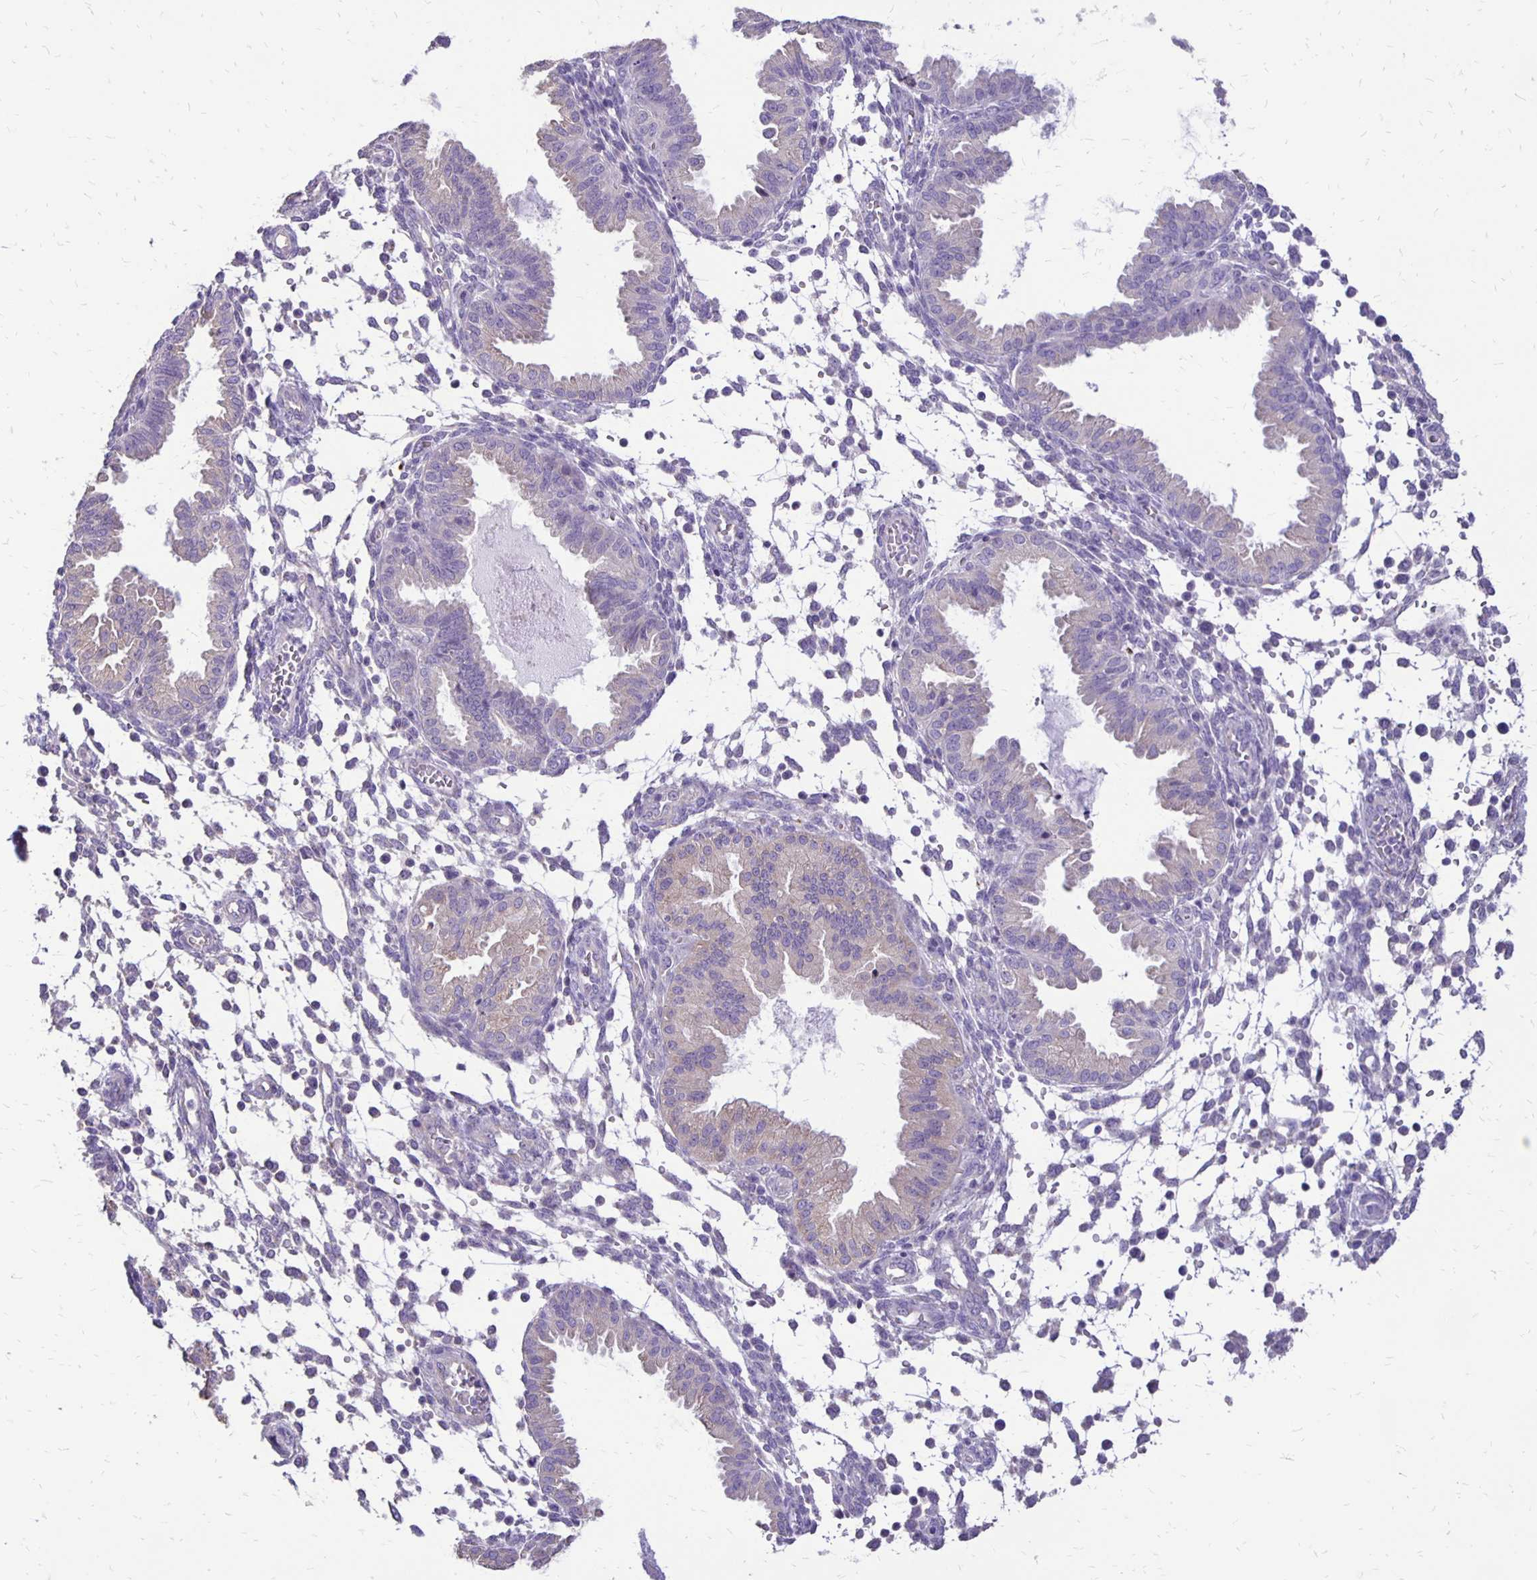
{"staining": {"intensity": "moderate", "quantity": "<25%", "location": "cytoplasmic/membranous"}, "tissue": "endometrium", "cell_type": "Glandular cells", "image_type": "normal", "snomed": [{"axis": "morphology", "description": "Normal tissue, NOS"}, {"axis": "topography", "description": "Endometrium"}], "caption": "This is an image of immunohistochemistry staining of benign endometrium, which shows moderate expression in the cytoplasmic/membranous of glandular cells.", "gene": "ANKRD45", "patient": {"sex": "female", "age": 33}}